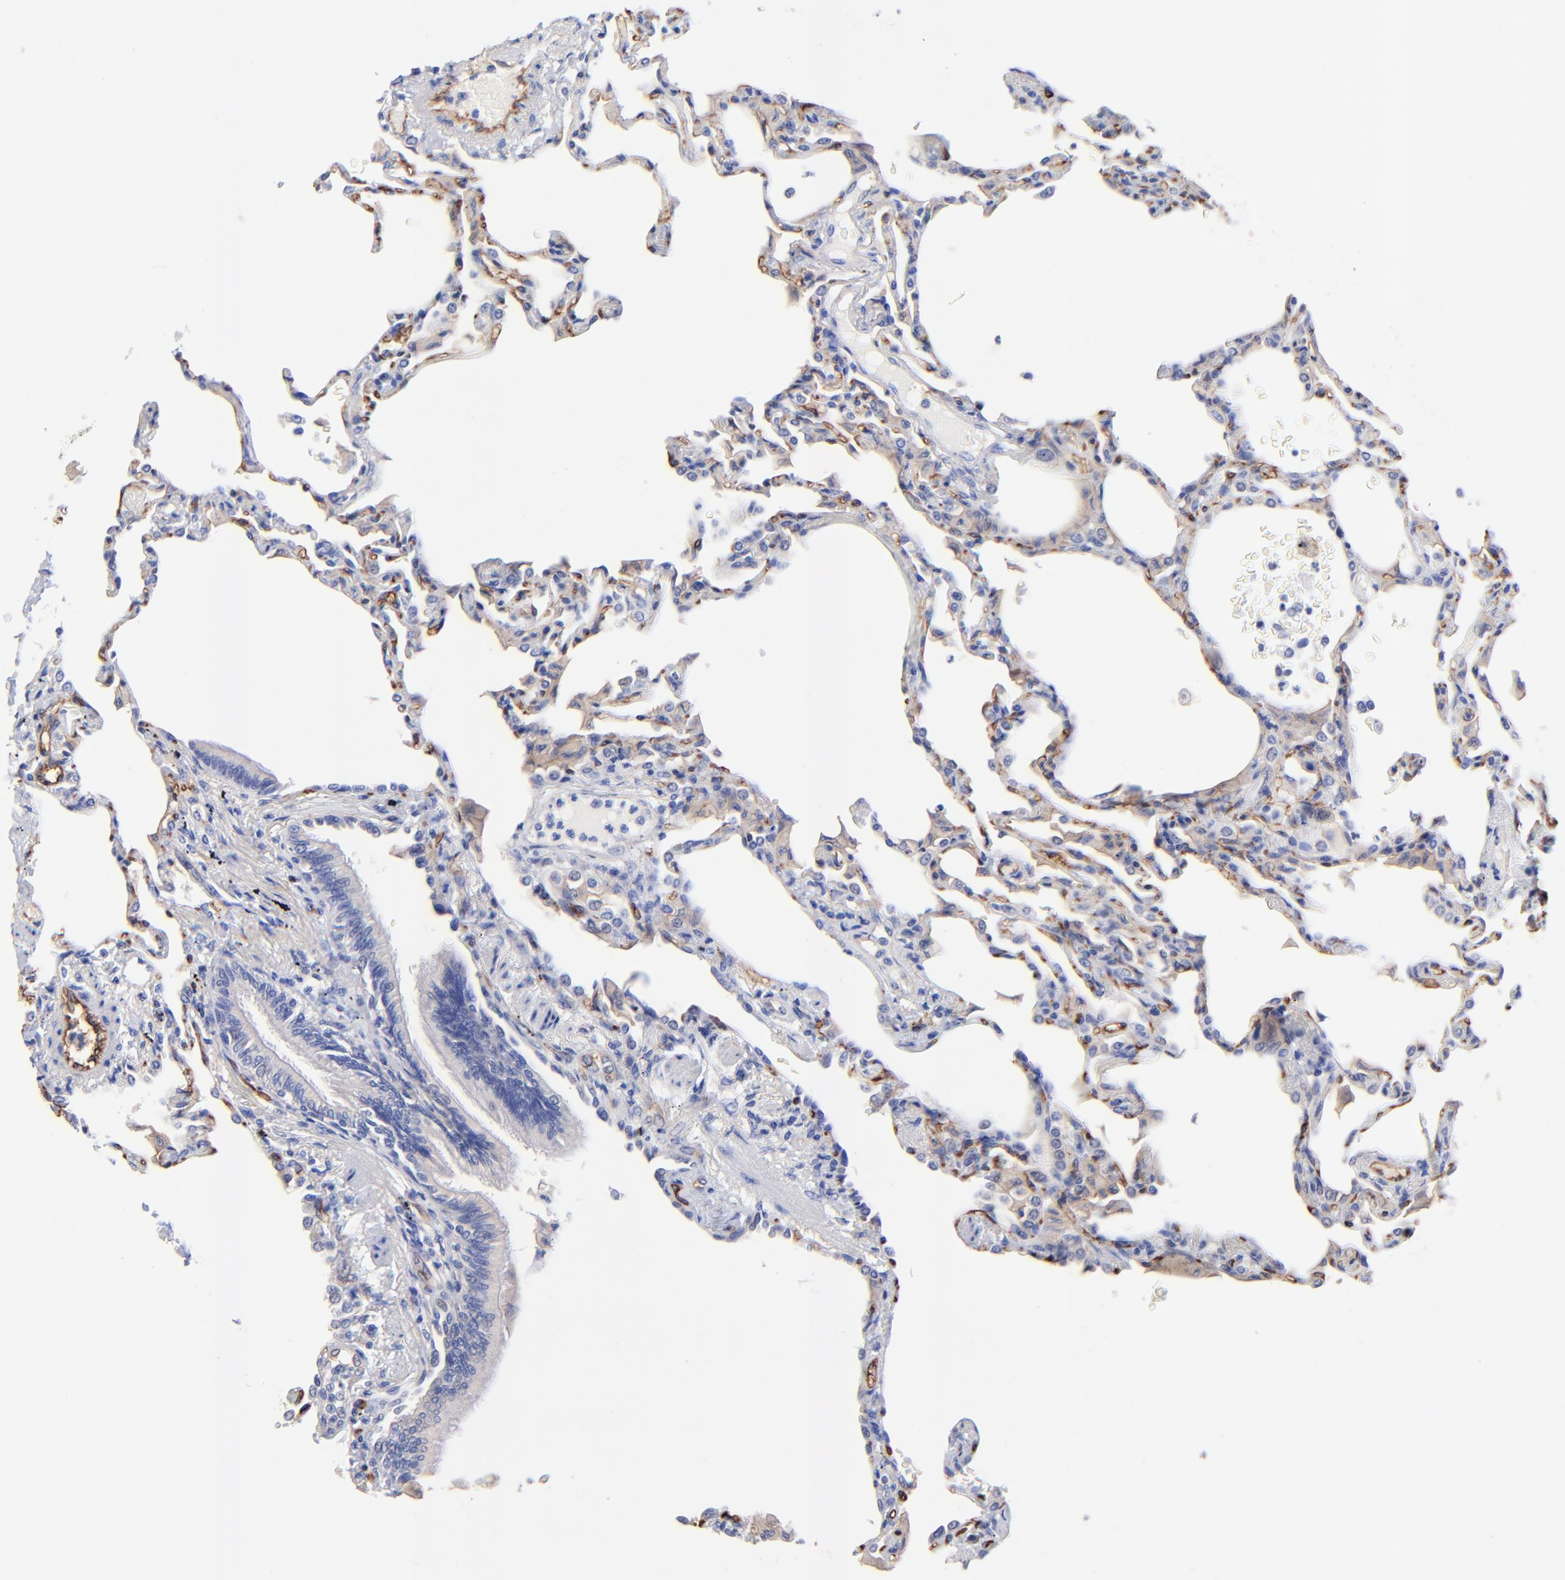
{"staining": {"intensity": "moderate", "quantity": "25%-75%", "location": "cytoplasmic/membranous"}, "tissue": "lung", "cell_type": "Alveolar cells", "image_type": "normal", "snomed": [{"axis": "morphology", "description": "Normal tissue, NOS"}, {"axis": "topography", "description": "Lung"}], "caption": "IHC histopathology image of unremarkable lung: human lung stained using immunohistochemistry (IHC) reveals medium levels of moderate protein expression localized specifically in the cytoplasmic/membranous of alveolar cells, appearing as a cytoplasmic/membranous brown color.", "gene": "SLC44A2", "patient": {"sex": "female", "age": 49}}